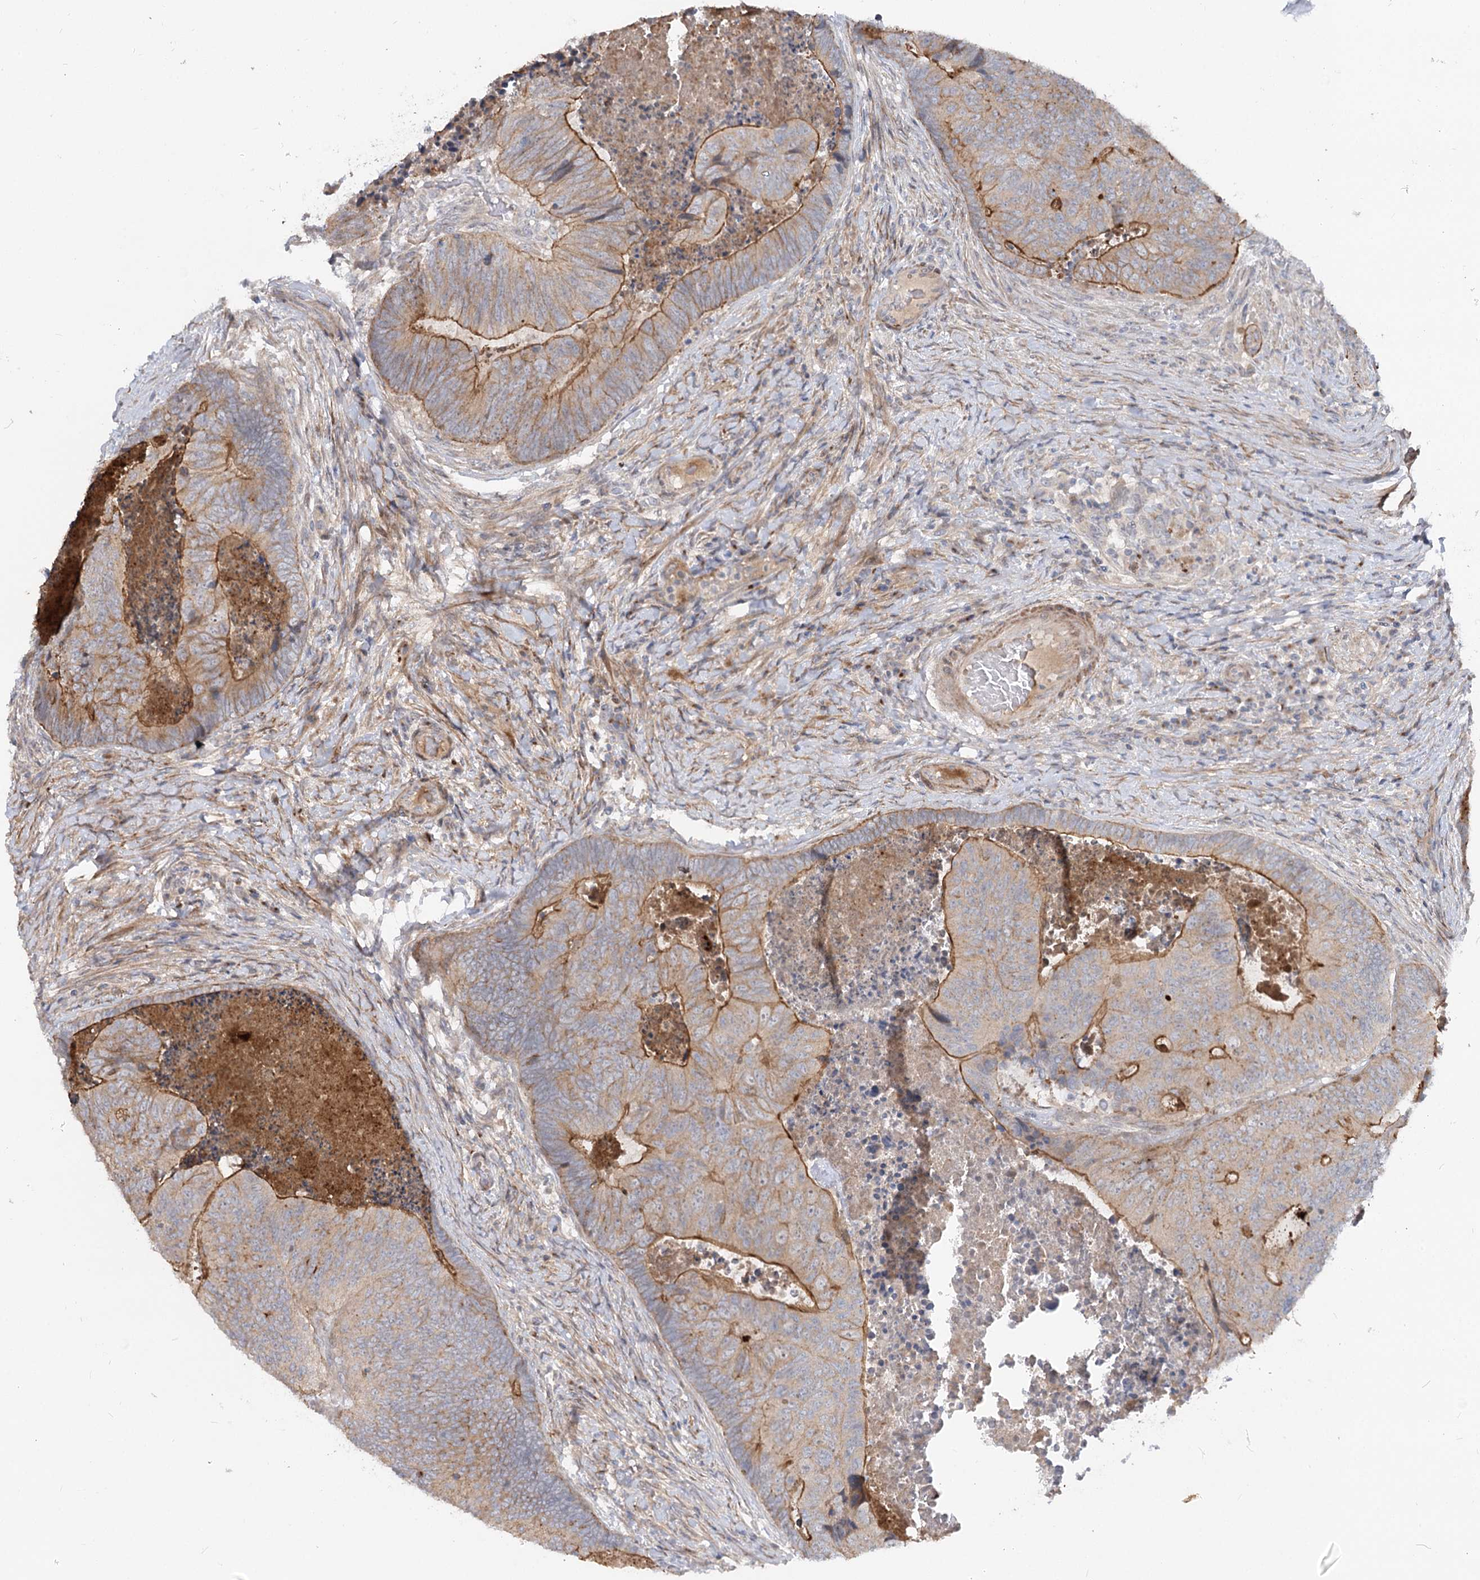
{"staining": {"intensity": "moderate", "quantity": "25%-75%", "location": "cytoplasmic/membranous"}, "tissue": "colorectal cancer", "cell_type": "Tumor cells", "image_type": "cancer", "snomed": [{"axis": "morphology", "description": "Adenocarcinoma, NOS"}, {"axis": "topography", "description": "Colon"}], "caption": "IHC histopathology image of human colorectal adenocarcinoma stained for a protein (brown), which exhibits medium levels of moderate cytoplasmic/membranous positivity in about 25%-75% of tumor cells.", "gene": "FGF19", "patient": {"sex": "female", "age": 67}}